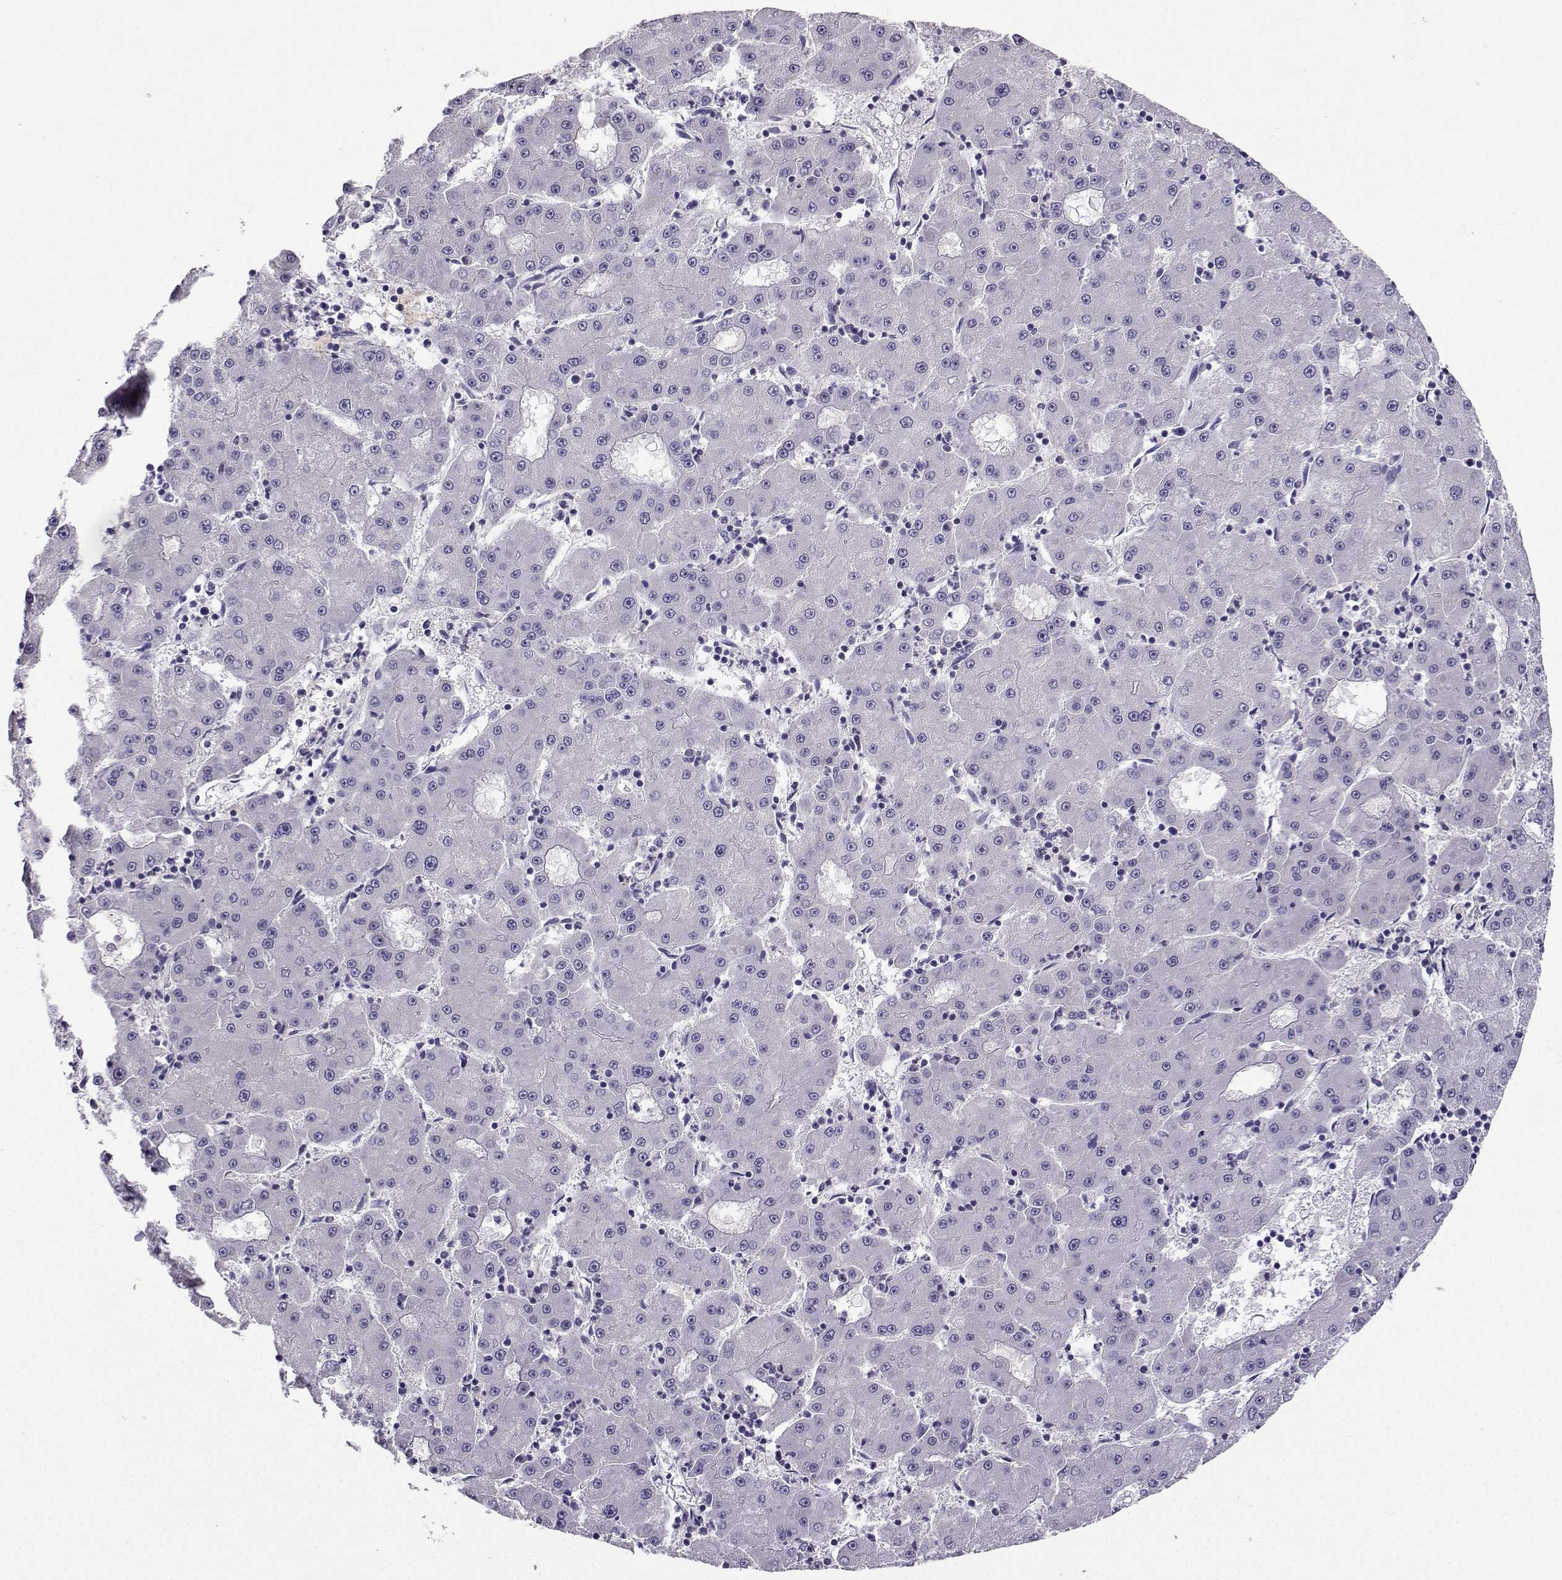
{"staining": {"intensity": "negative", "quantity": "none", "location": "none"}, "tissue": "liver cancer", "cell_type": "Tumor cells", "image_type": "cancer", "snomed": [{"axis": "morphology", "description": "Carcinoma, Hepatocellular, NOS"}, {"axis": "topography", "description": "Liver"}], "caption": "Tumor cells show no significant protein expression in liver hepatocellular carcinoma. (Immunohistochemistry (ihc), brightfield microscopy, high magnification).", "gene": "SPAG11B", "patient": {"sex": "male", "age": 73}}